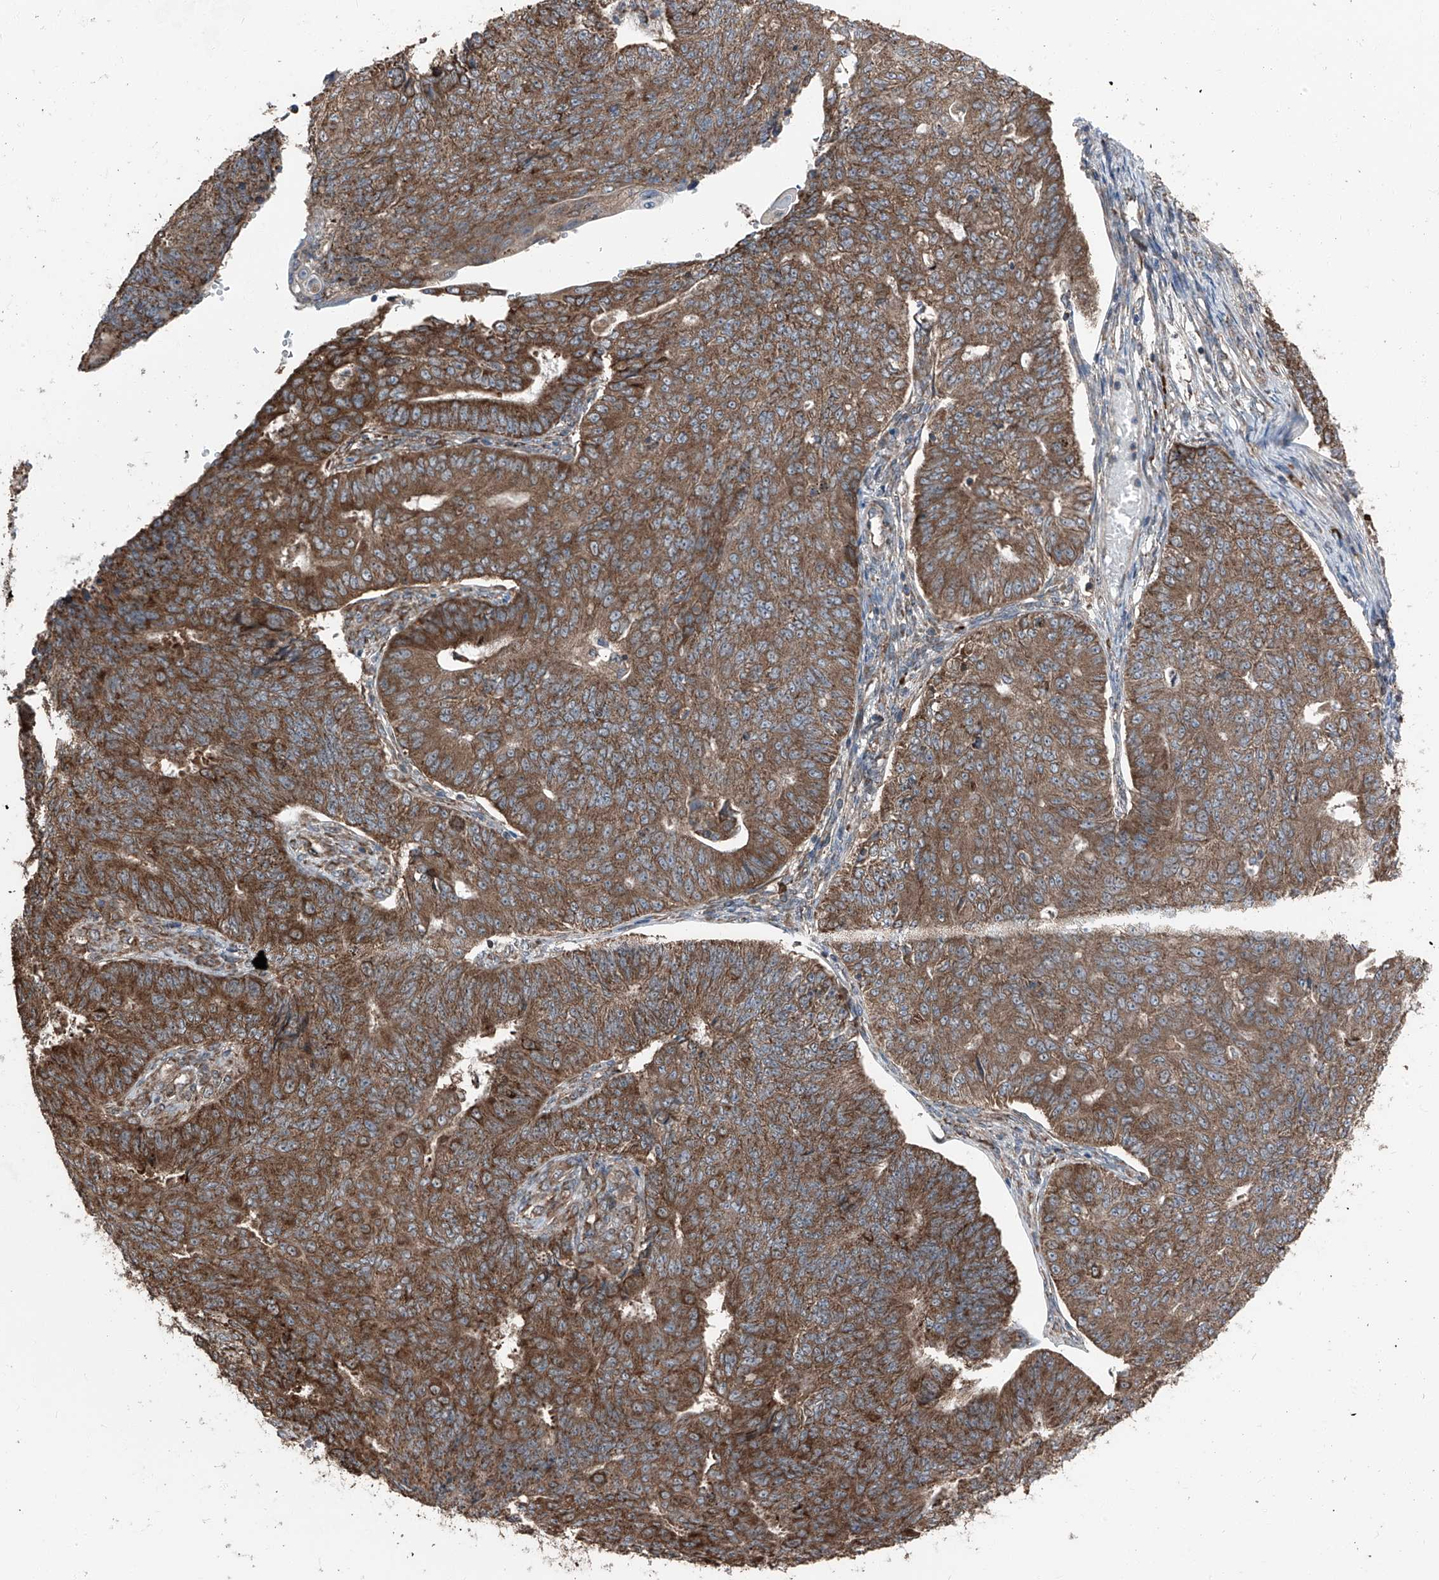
{"staining": {"intensity": "strong", "quantity": ">75%", "location": "cytoplasmic/membranous"}, "tissue": "endometrial cancer", "cell_type": "Tumor cells", "image_type": "cancer", "snomed": [{"axis": "morphology", "description": "Adenocarcinoma, NOS"}, {"axis": "topography", "description": "Endometrium"}], "caption": "This is a histology image of IHC staining of endometrial cancer, which shows strong expression in the cytoplasmic/membranous of tumor cells.", "gene": "LIMK1", "patient": {"sex": "female", "age": 32}}